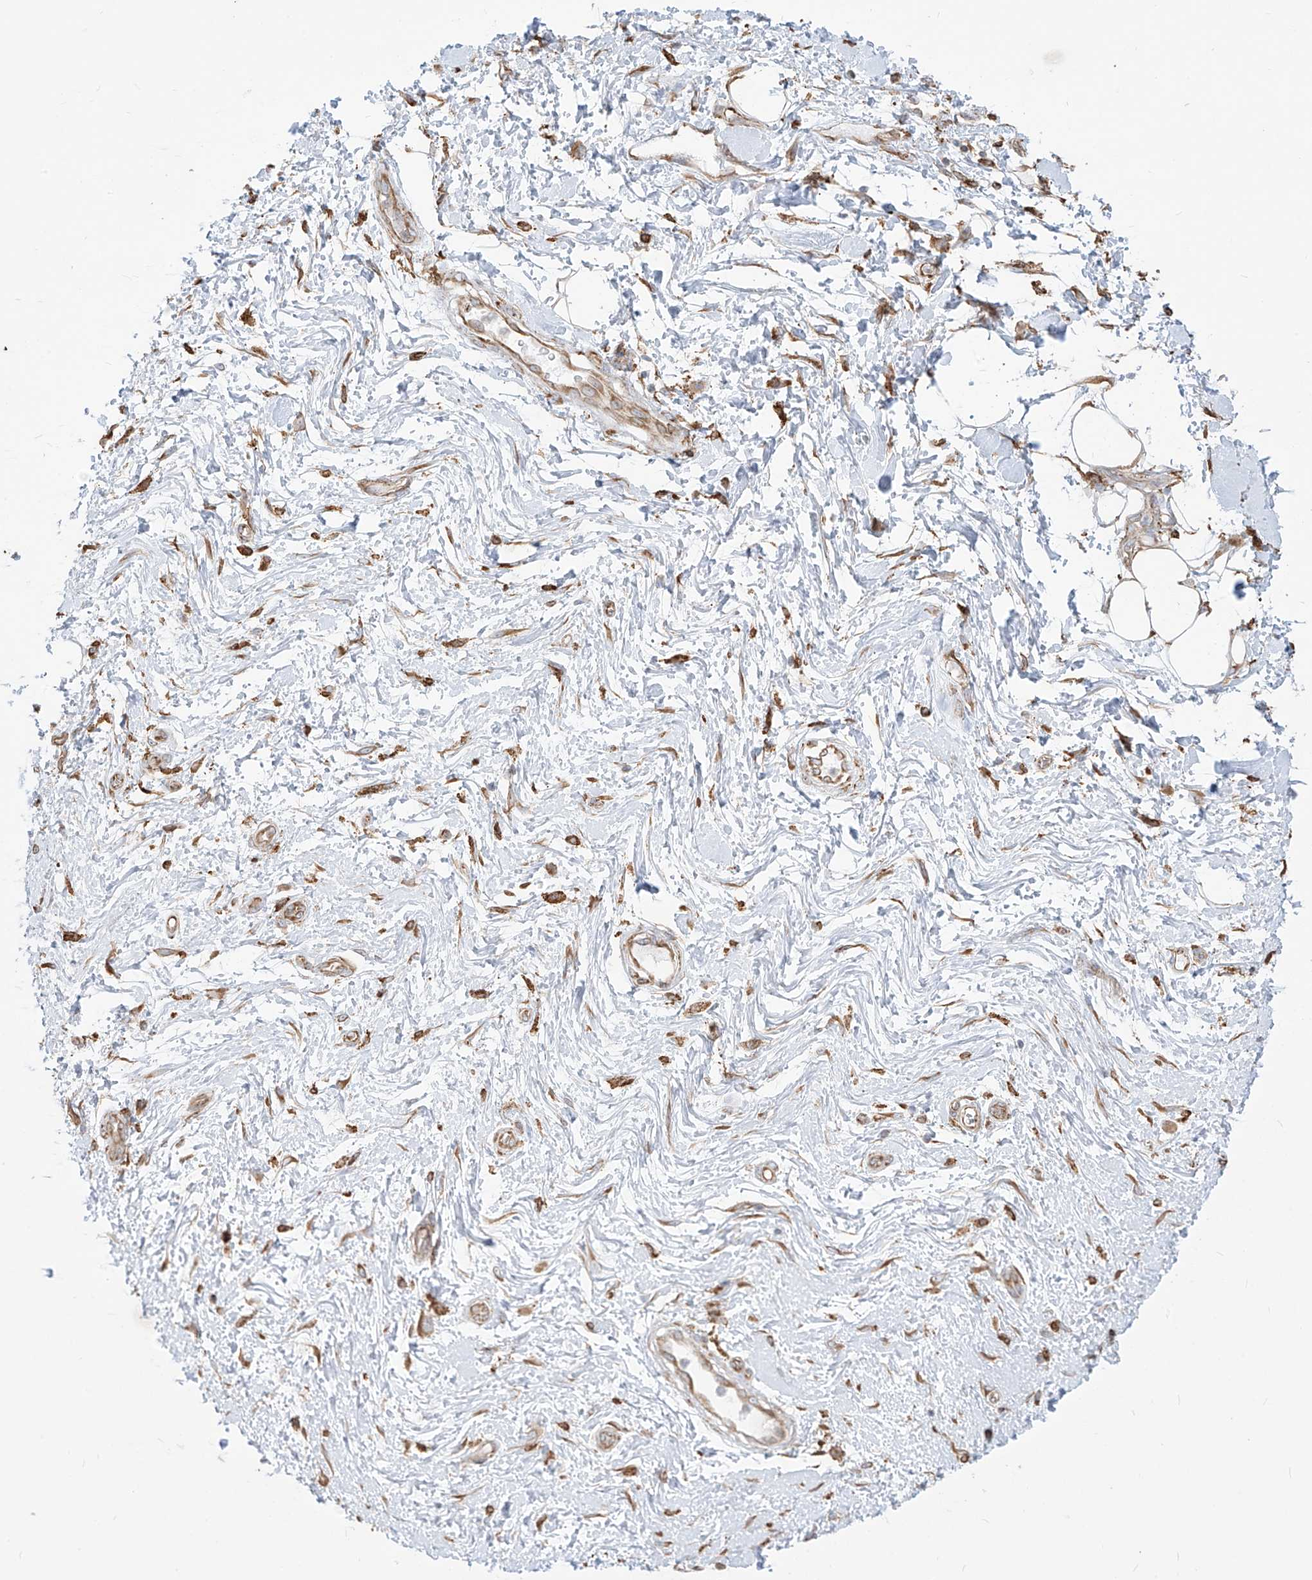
{"staining": {"intensity": "negative", "quantity": "none", "location": "none"}, "tissue": "adipose tissue", "cell_type": "Adipocytes", "image_type": "normal", "snomed": [{"axis": "morphology", "description": "Normal tissue, NOS"}, {"axis": "morphology", "description": "Adenocarcinoma, NOS"}, {"axis": "topography", "description": "Pancreas"}, {"axis": "topography", "description": "Peripheral nerve tissue"}], "caption": "Adipocytes are negative for protein expression in benign human adipose tissue.", "gene": "PDIA6", "patient": {"sex": "male", "age": 59}}